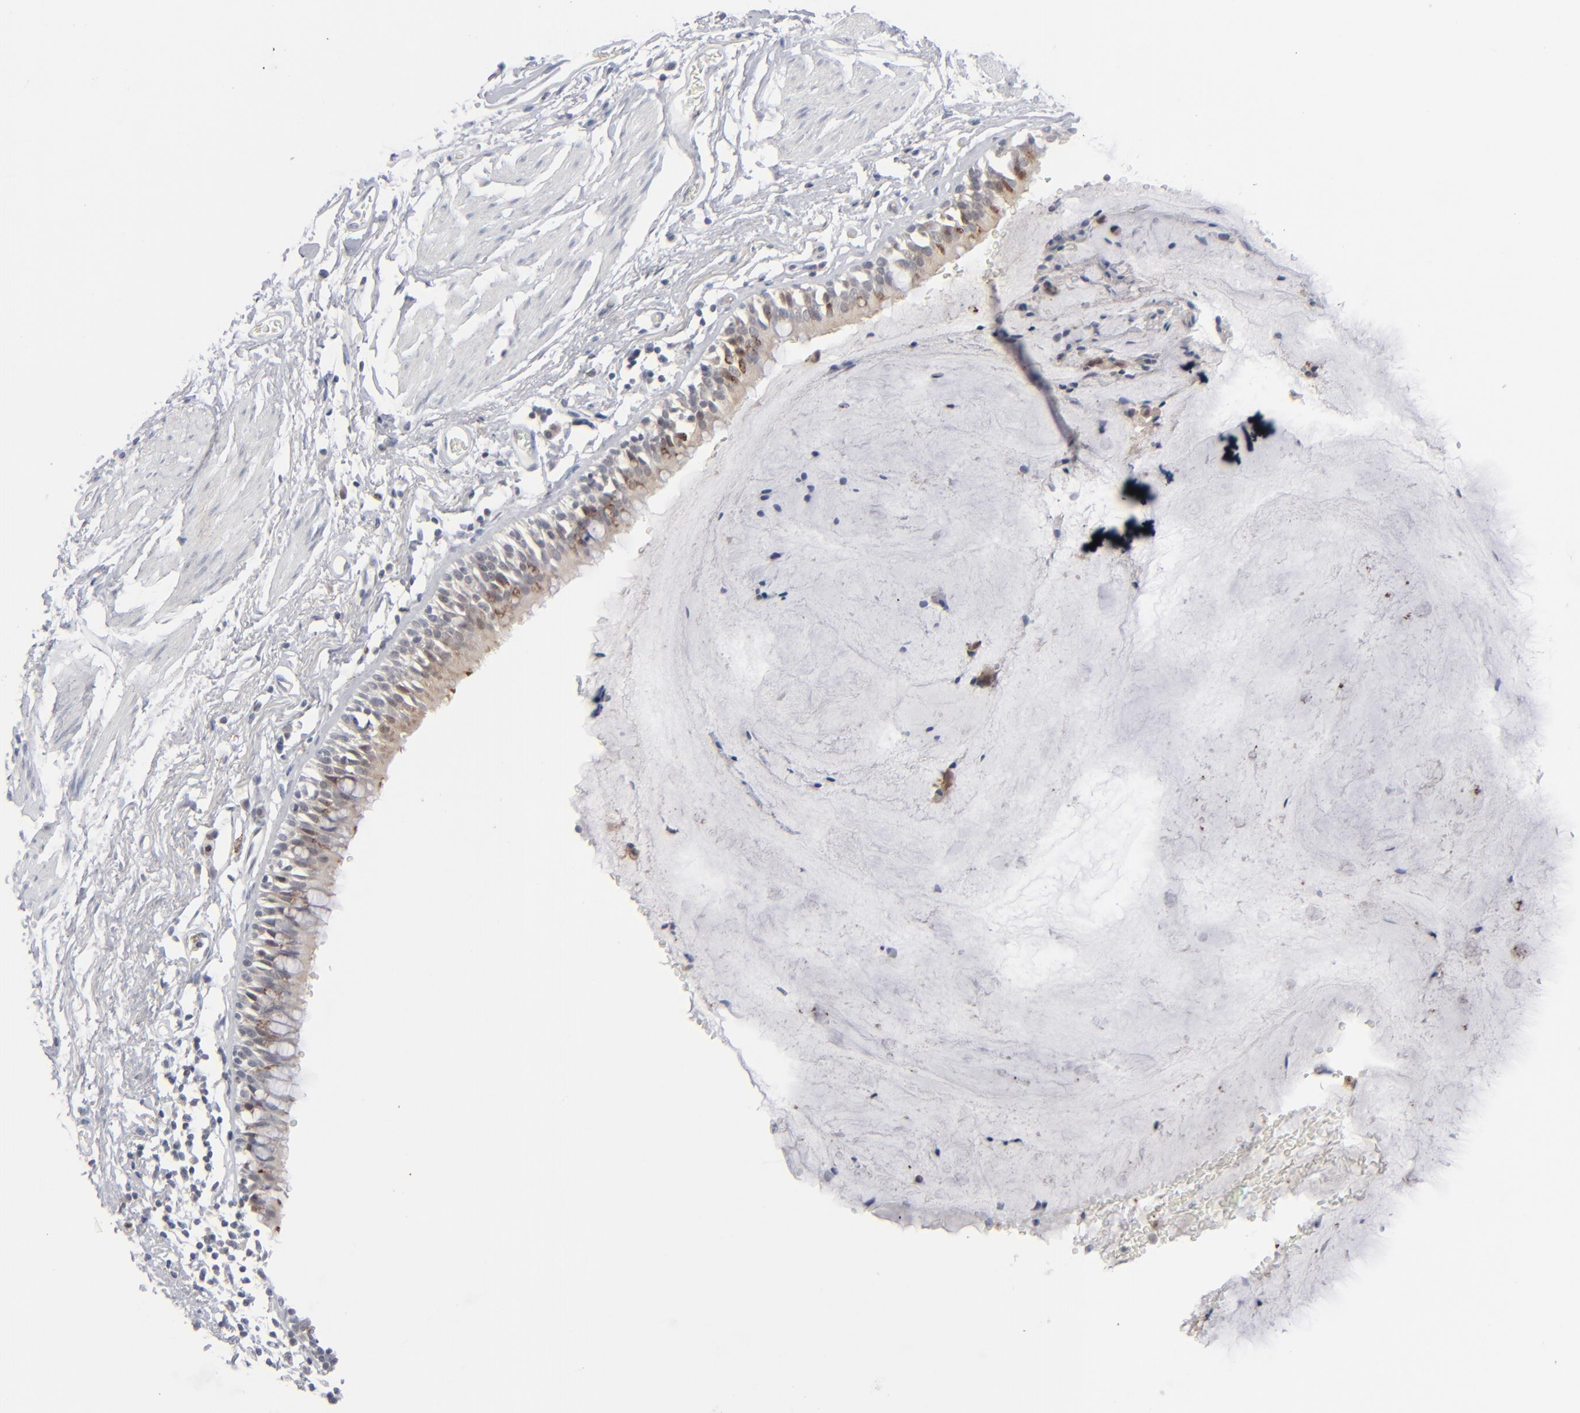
{"staining": {"intensity": "weak", "quantity": ">75%", "location": "cytoplasmic/membranous"}, "tissue": "bronchus", "cell_type": "Respiratory epithelial cells", "image_type": "normal", "snomed": [{"axis": "morphology", "description": "Normal tissue, NOS"}, {"axis": "topography", "description": "Lymph node of abdomen"}, {"axis": "topography", "description": "Lymph node of pelvis"}], "caption": "Immunohistochemical staining of benign bronchus demonstrates >75% levels of weak cytoplasmic/membranous protein staining in approximately >75% of respiratory epithelial cells.", "gene": "POF1B", "patient": {"sex": "female", "age": 65}}